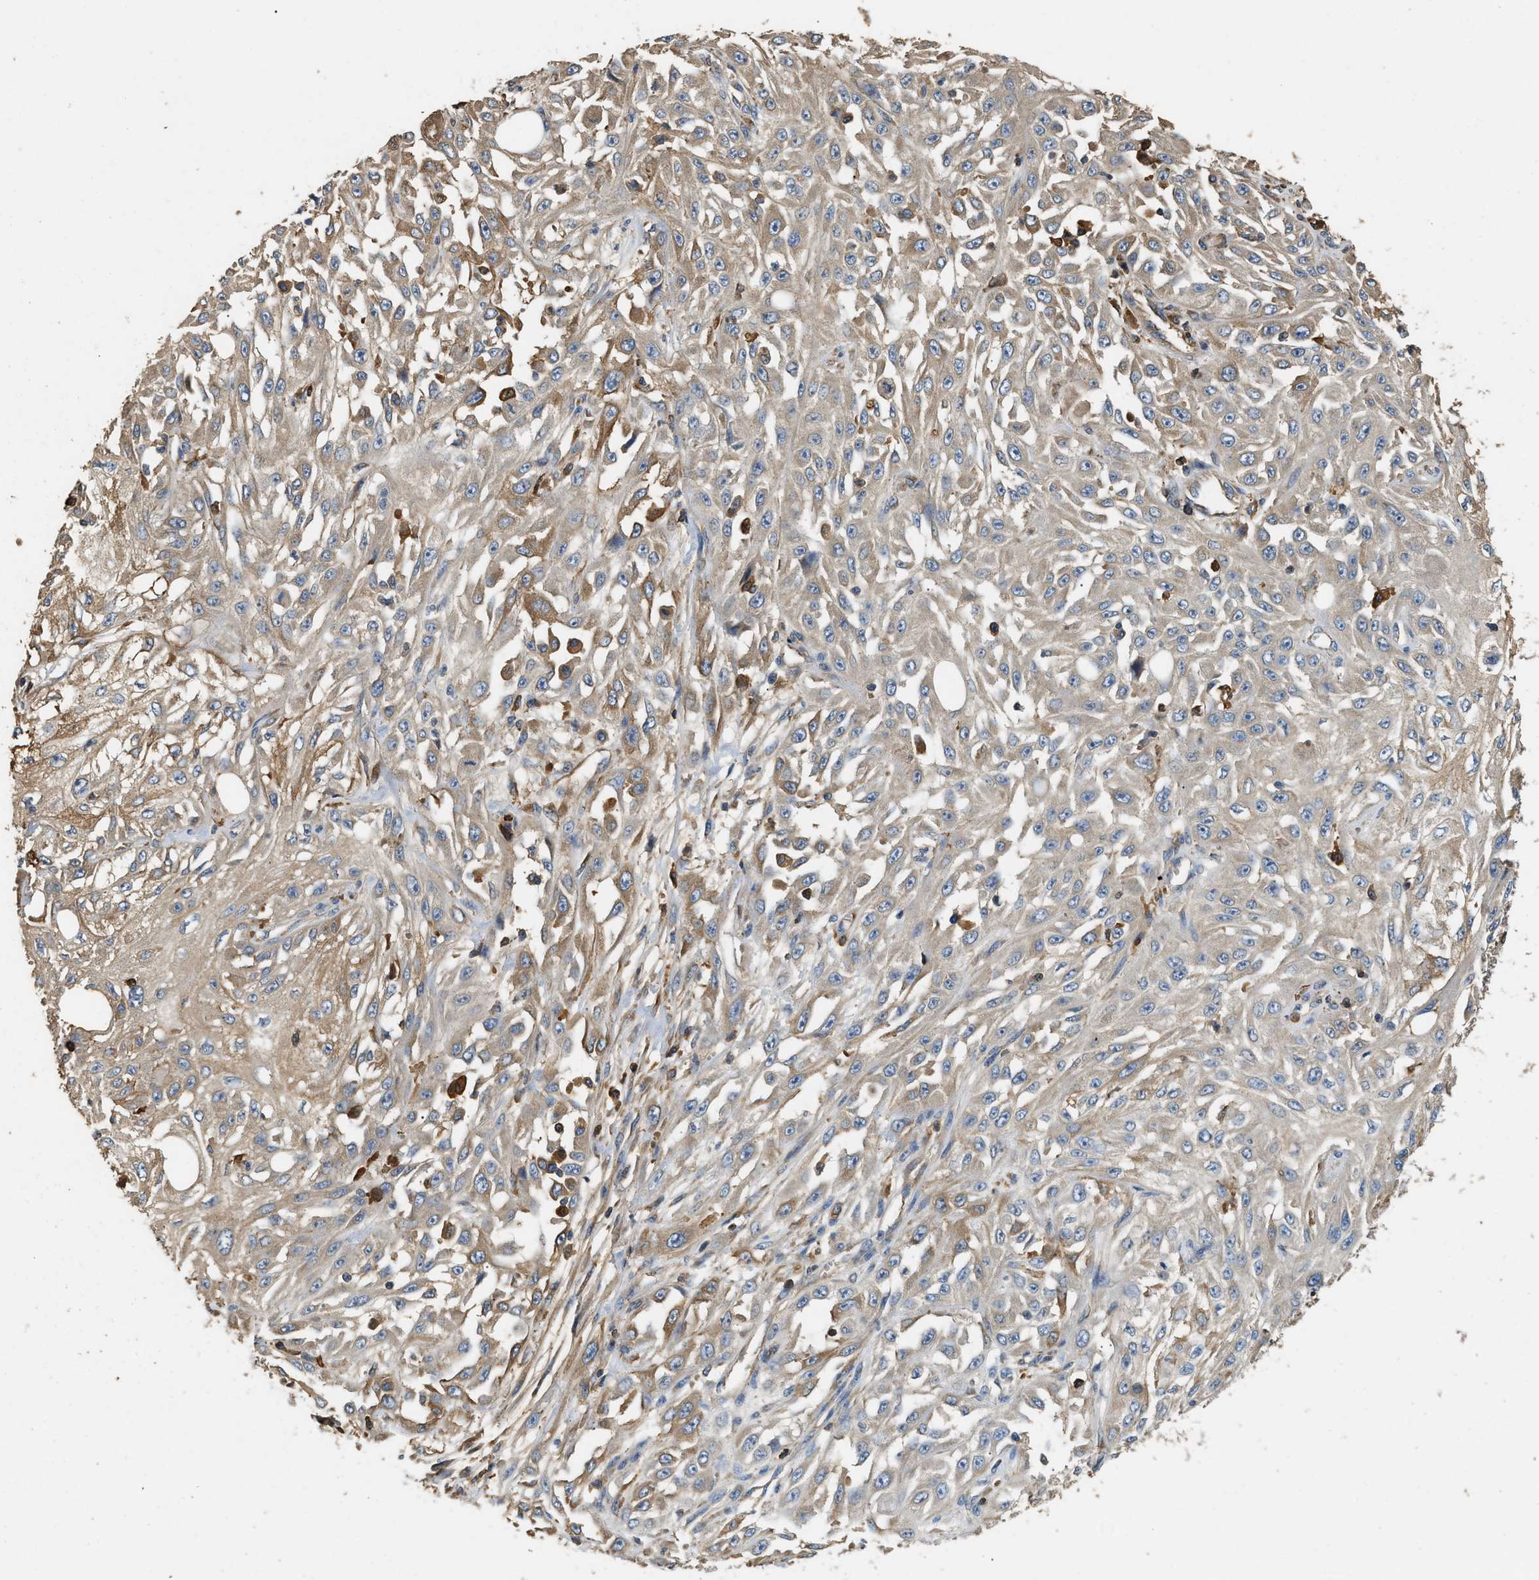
{"staining": {"intensity": "moderate", "quantity": "<25%", "location": "cytoplasmic/membranous"}, "tissue": "skin cancer", "cell_type": "Tumor cells", "image_type": "cancer", "snomed": [{"axis": "morphology", "description": "Squamous cell carcinoma, NOS"}, {"axis": "morphology", "description": "Squamous cell carcinoma, metastatic, NOS"}, {"axis": "topography", "description": "Skin"}, {"axis": "topography", "description": "Lymph node"}], "caption": "Protein expression analysis of human skin cancer (metastatic squamous cell carcinoma) reveals moderate cytoplasmic/membranous positivity in approximately <25% of tumor cells.", "gene": "TMEM268", "patient": {"sex": "male", "age": 75}}